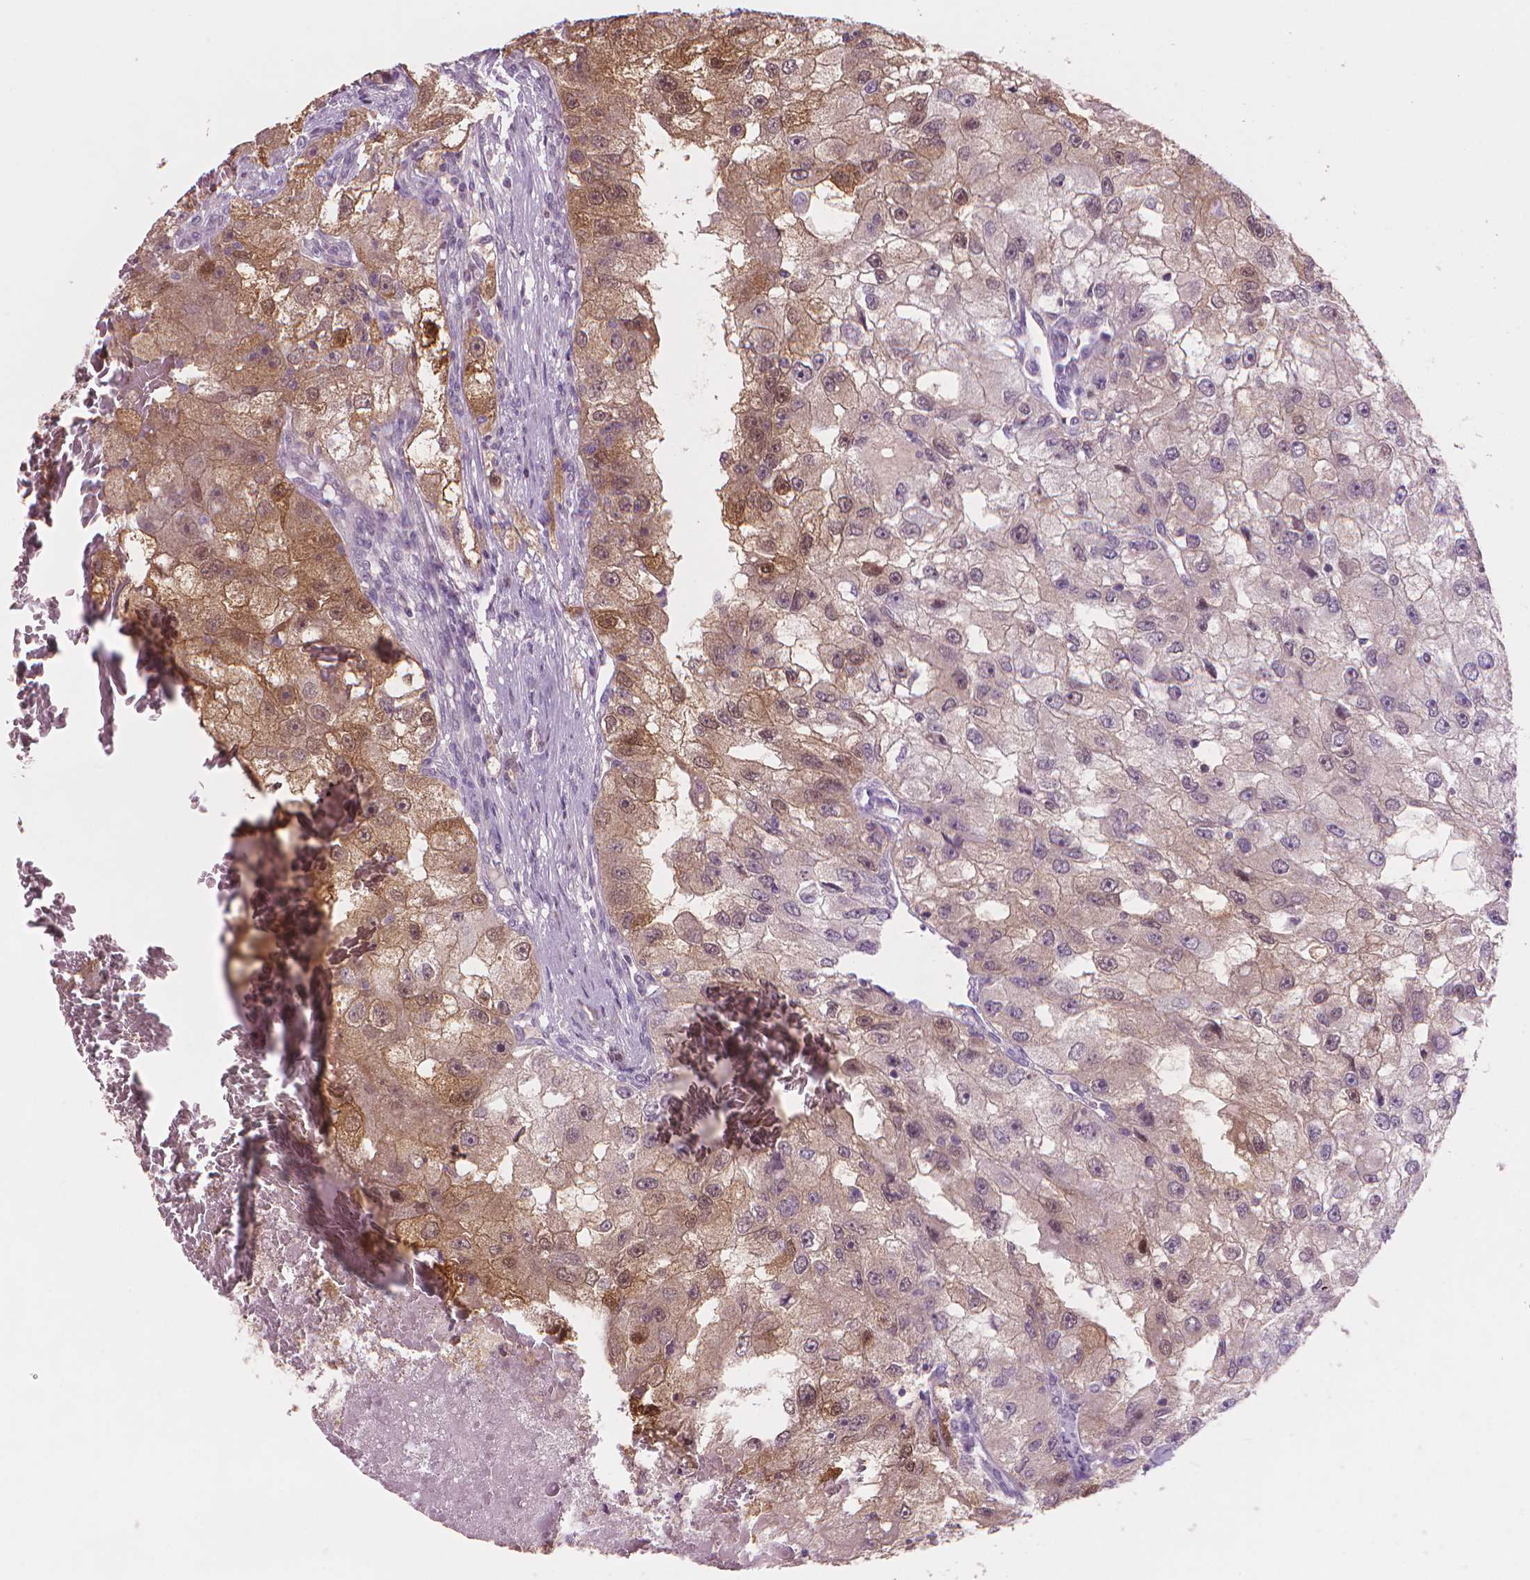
{"staining": {"intensity": "moderate", "quantity": "25%-75%", "location": "cytoplasmic/membranous,nuclear"}, "tissue": "renal cancer", "cell_type": "Tumor cells", "image_type": "cancer", "snomed": [{"axis": "morphology", "description": "Adenocarcinoma, NOS"}, {"axis": "topography", "description": "Kidney"}], "caption": "A brown stain labels moderate cytoplasmic/membranous and nuclear positivity of a protein in human adenocarcinoma (renal) tumor cells.", "gene": "ENO2", "patient": {"sex": "male", "age": 63}}